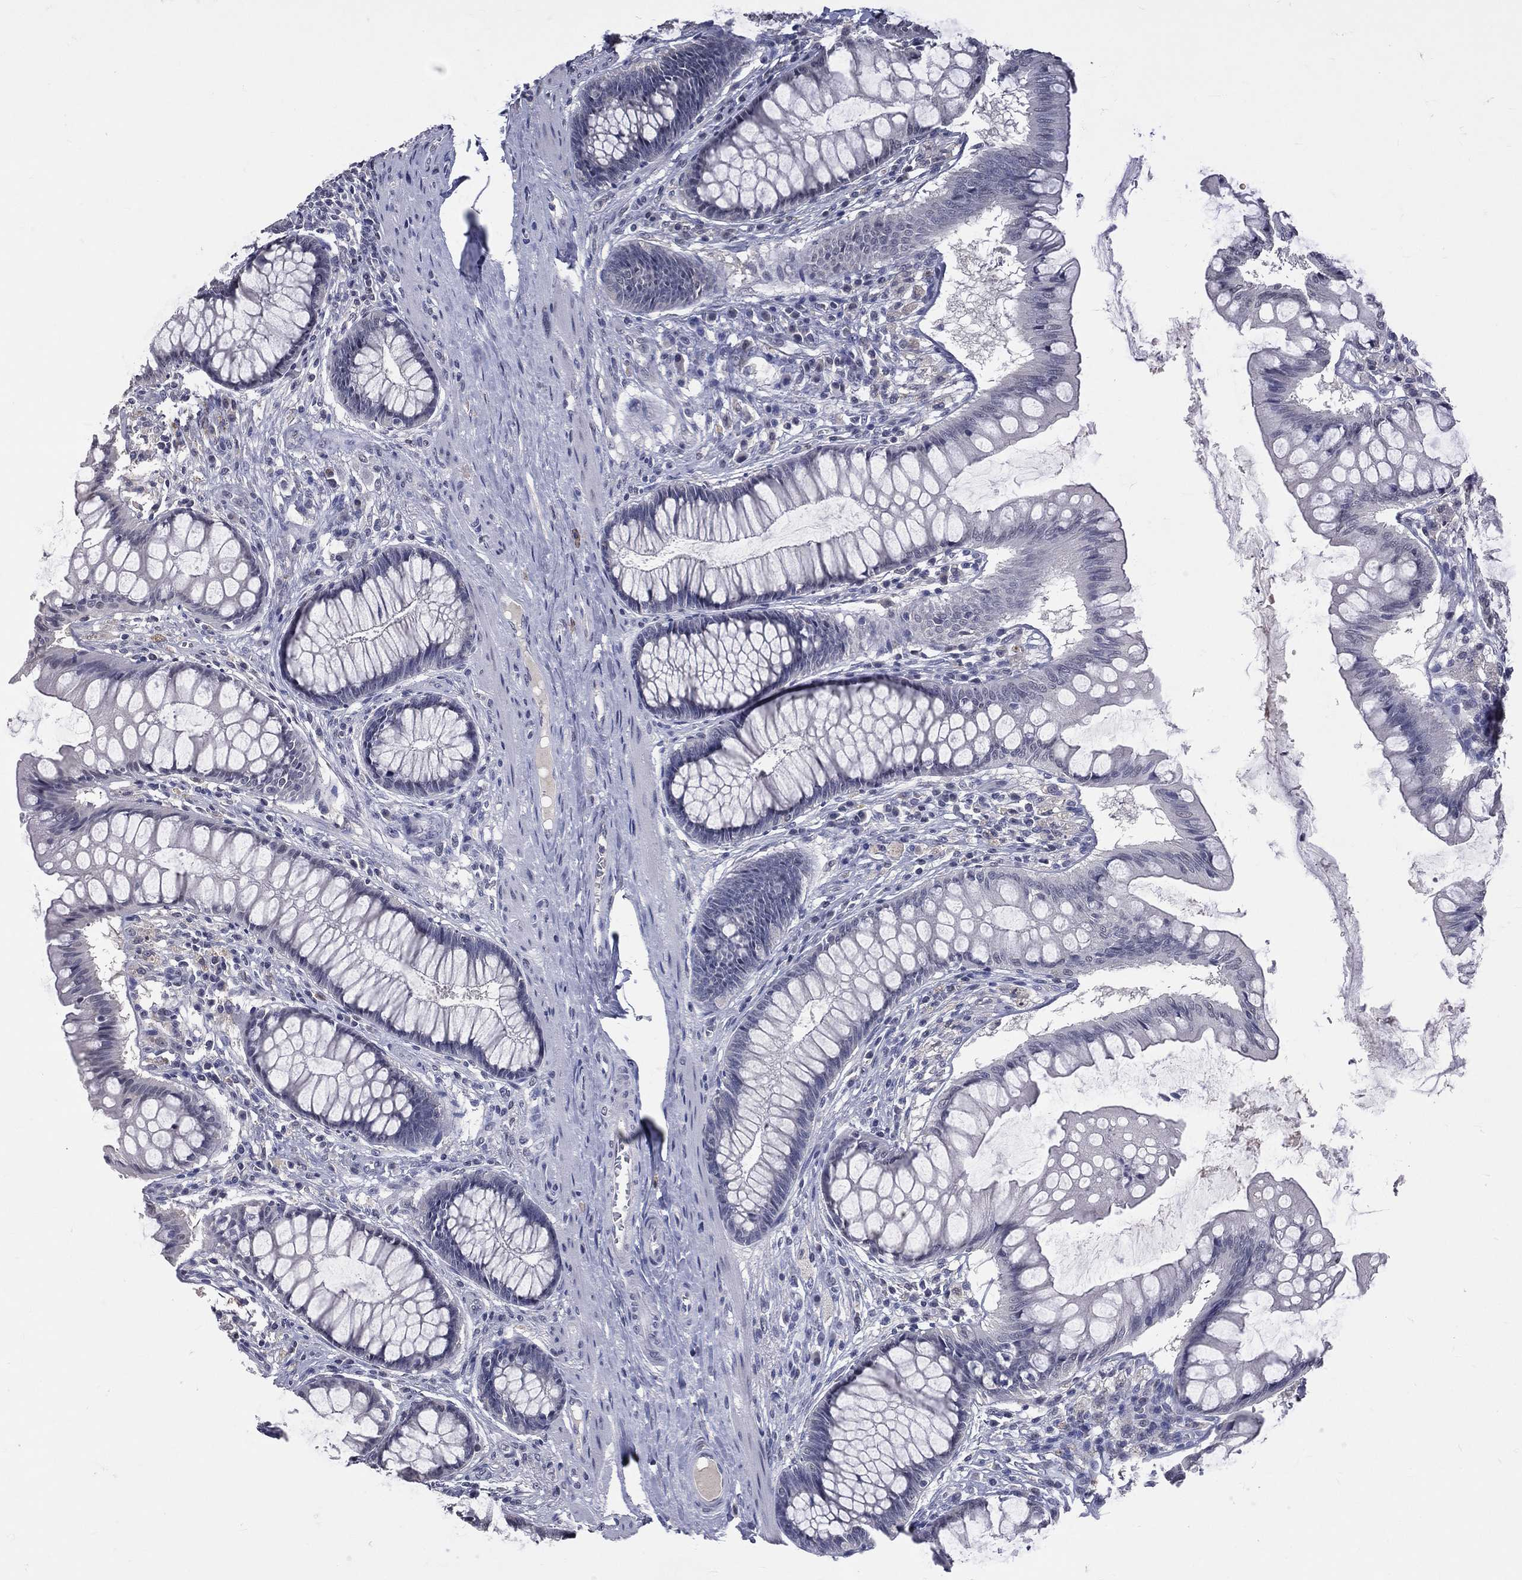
{"staining": {"intensity": "negative", "quantity": "none", "location": "none"}, "tissue": "colon", "cell_type": "Endothelial cells", "image_type": "normal", "snomed": [{"axis": "morphology", "description": "Normal tissue, NOS"}, {"axis": "topography", "description": "Colon"}], "caption": "IHC of unremarkable colon displays no positivity in endothelial cells. Nuclei are stained in blue.", "gene": "DSG4", "patient": {"sex": "female", "age": 65}}